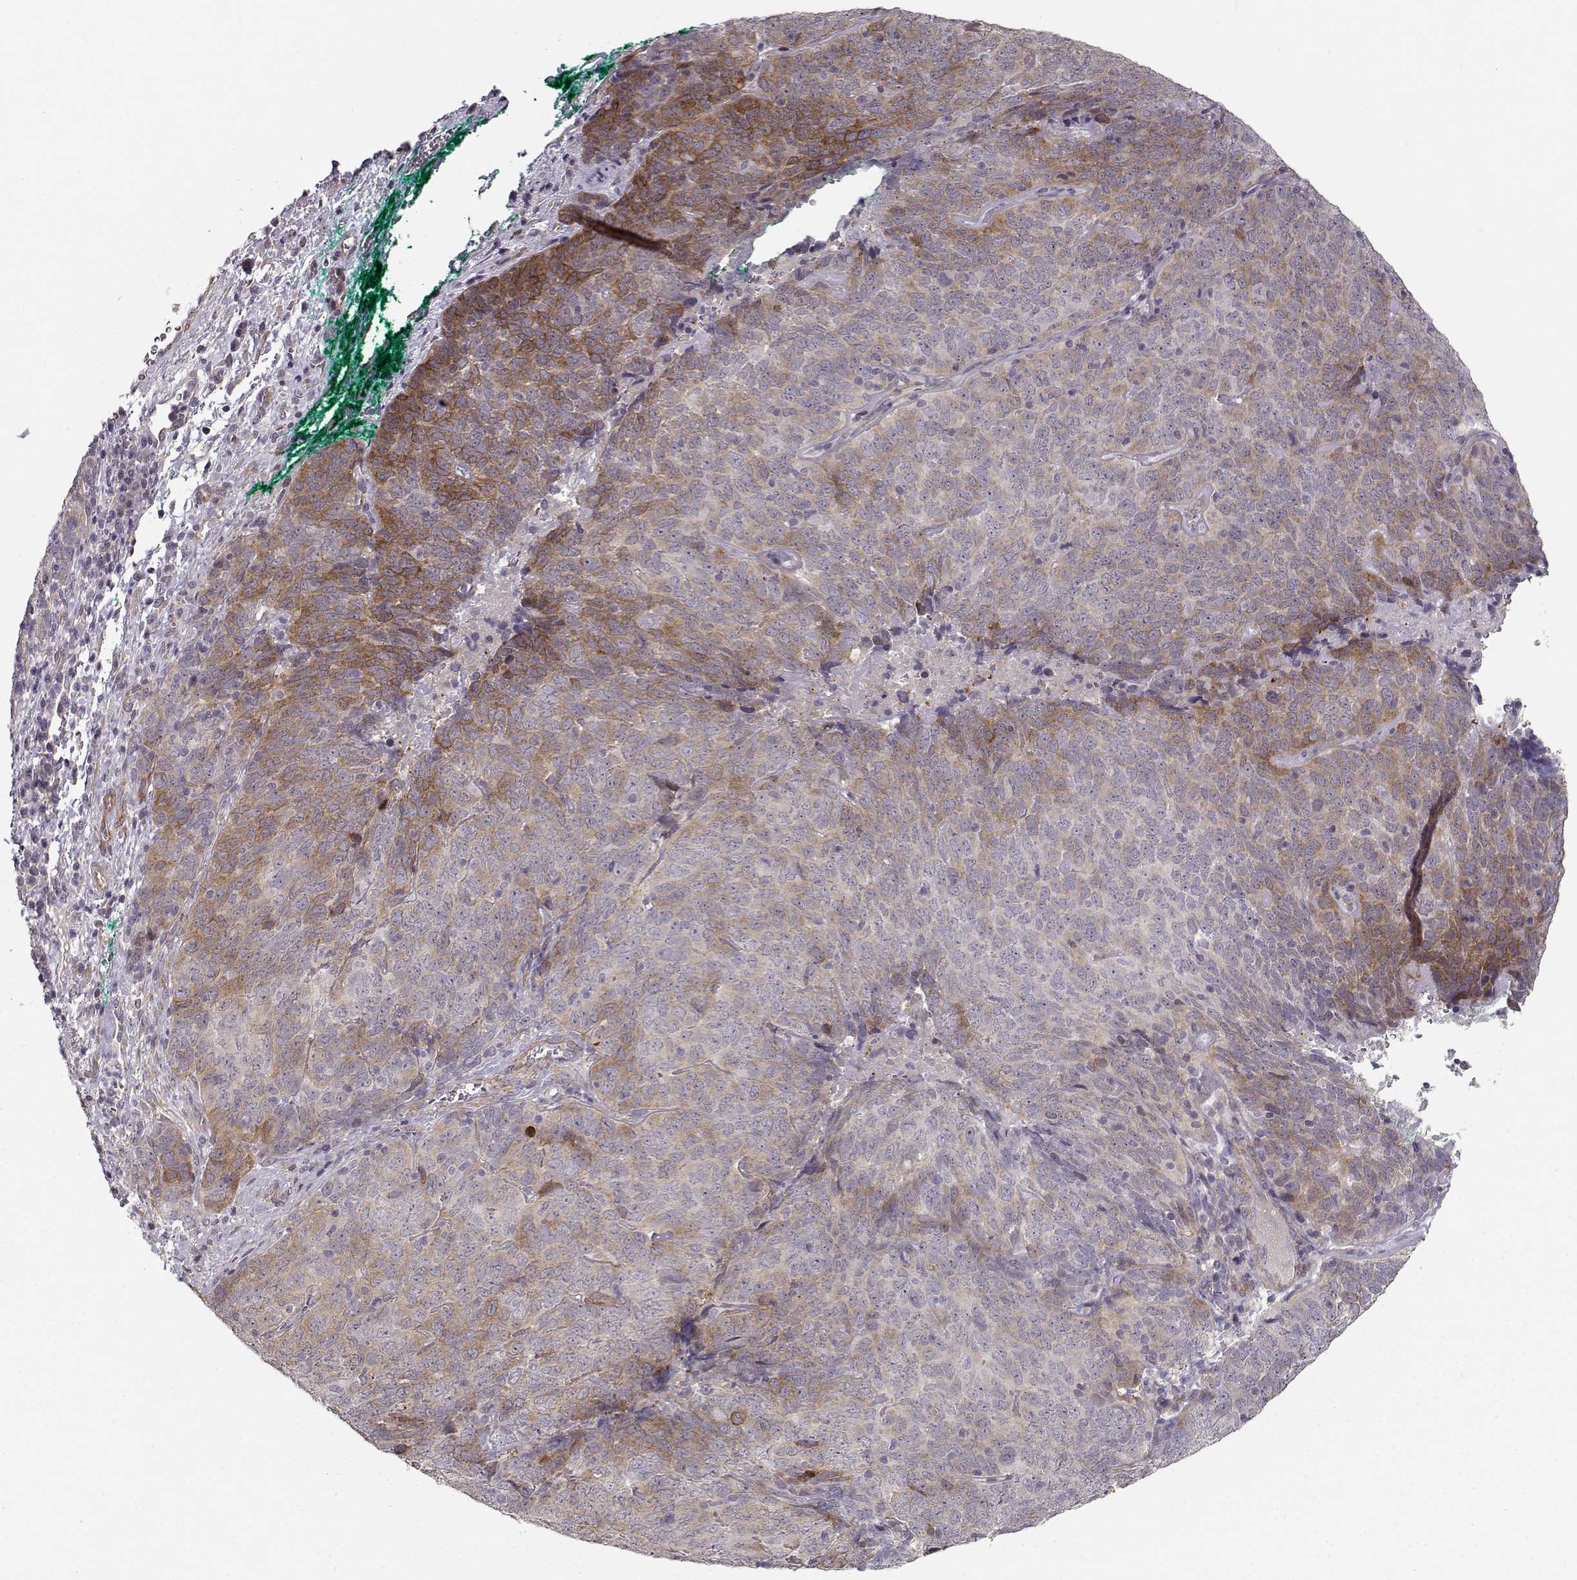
{"staining": {"intensity": "strong", "quantity": "<25%", "location": "cytoplasmic/membranous"}, "tissue": "skin cancer", "cell_type": "Tumor cells", "image_type": "cancer", "snomed": [{"axis": "morphology", "description": "Squamous cell carcinoma, NOS"}, {"axis": "topography", "description": "Skin"}, {"axis": "topography", "description": "Anal"}], "caption": "Immunohistochemistry histopathology image of squamous cell carcinoma (skin) stained for a protein (brown), which exhibits medium levels of strong cytoplasmic/membranous expression in approximately <25% of tumor cells.", "gene": "RGS9BP", "patient": {"sex": "female", "age": 51}}